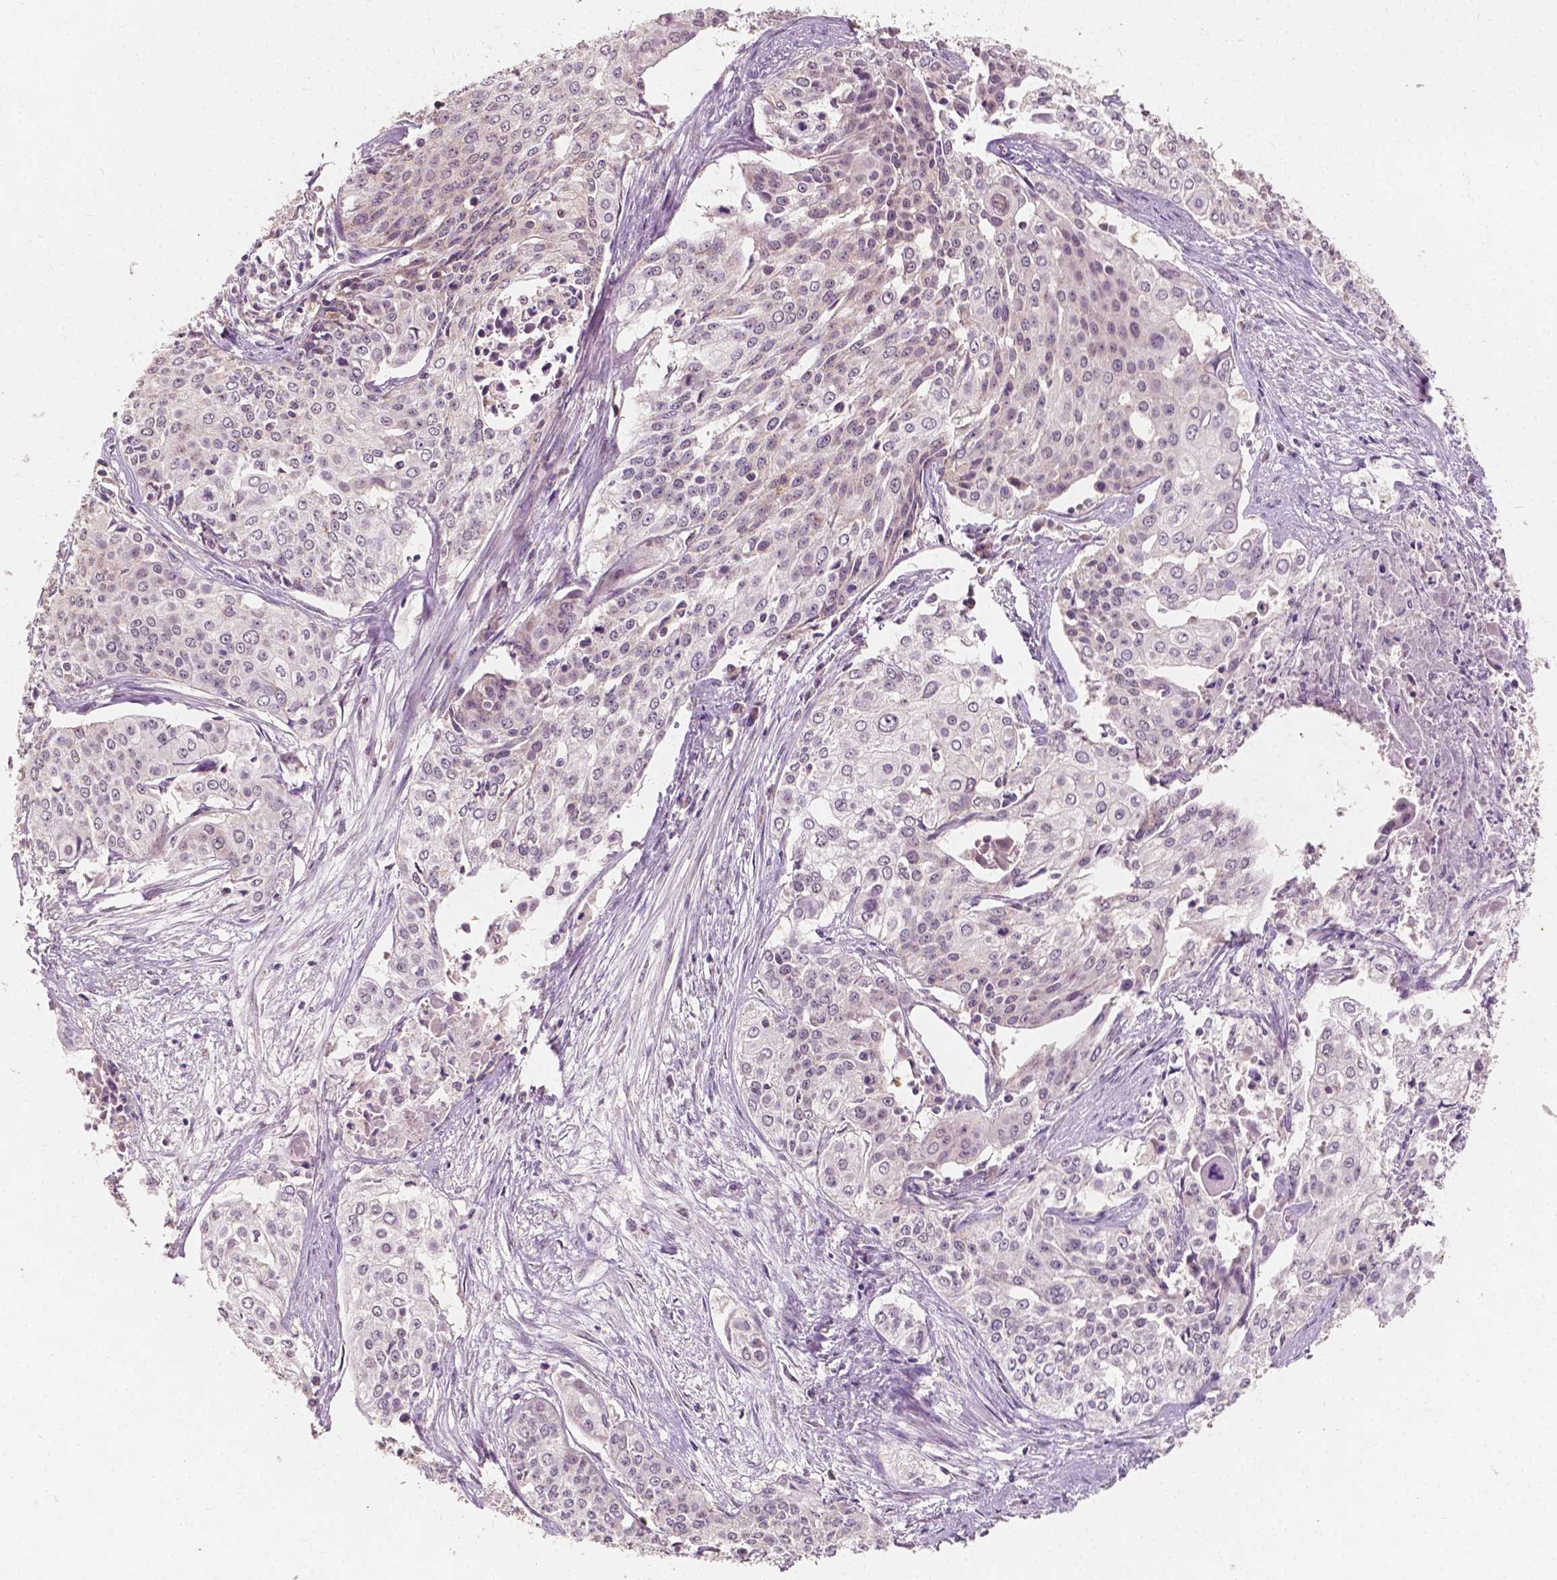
{"staining": {"intensity": "negative", "quantity": "none", "location": "none"}, "tissue": "cervical cancer", "cell_type": "Tumor cells", "image_type": "cancer", "snomed": [{"axis": "morphology", "description": "Squamous cell carcinoma, NOS"}, {"axis": "topography", "description": "Cervix"}], "caption": "Tumor cells show no significant protein positivity in cervical squamous cell carcinoma.", "gene": "SIRT2", "patient": {"sex": "female", "age": 39}}